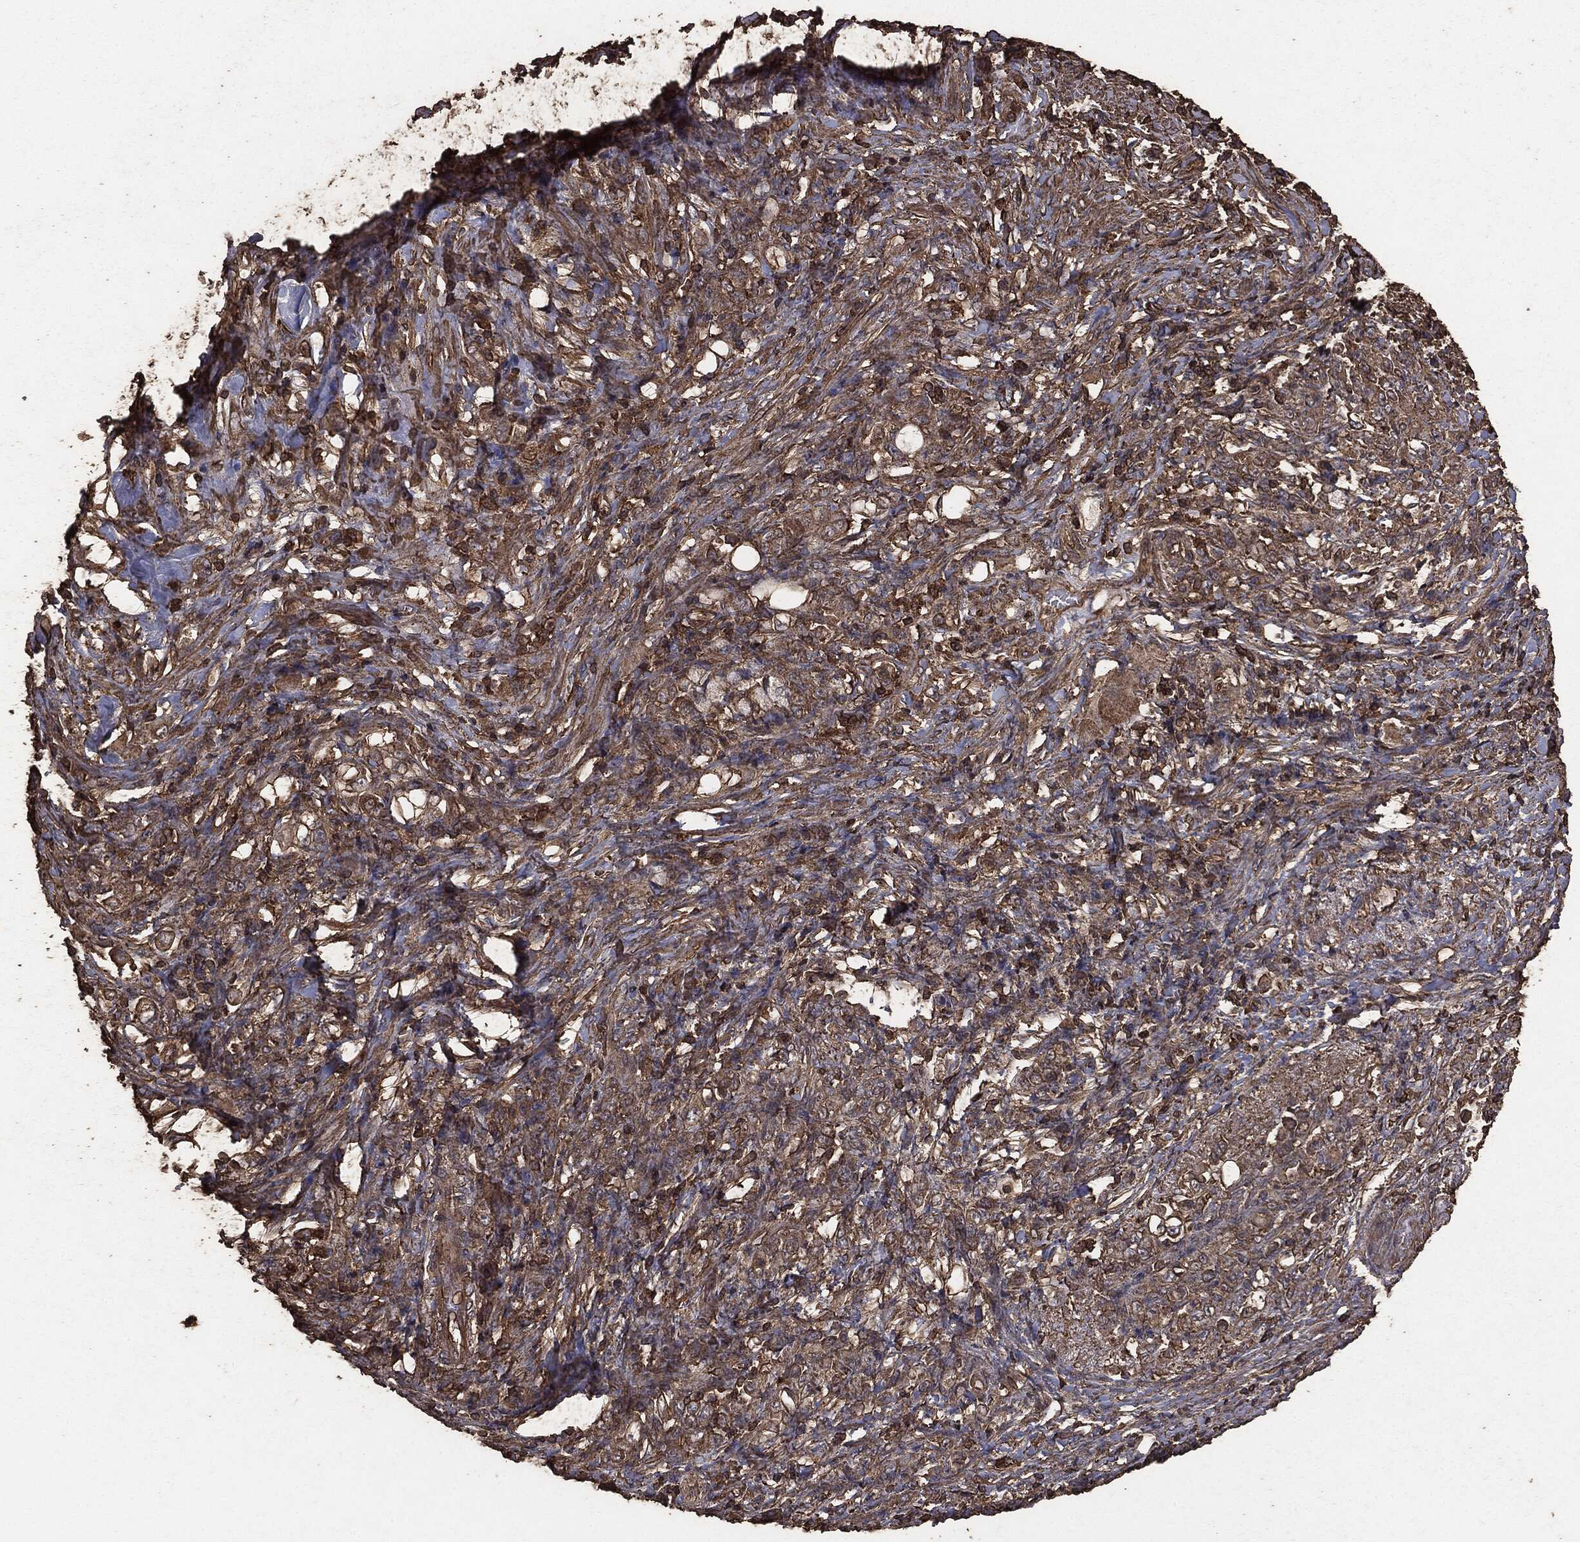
{"staining": {"intensity": "moderate", "quantity": ">75%", "location": "cytoplasmic/membranous"}, "tissue": "stomach cancer", "cell_type": "Tumor cells", "image_type": "cancer", "snomed": [{"axis": "morphology", "description": "Normal tissue, NOS"}, {"axis": "morphology", "description": "Adenocarcinoma, NOS"}, {"axis": "topography", "description": "Stomach"}], "caption": "Protein staining demonstrates moderate cytoplasmic/membranous staining in approximately >75% of tumor cells in stomach cancer.", "gene": "MTOR", "patient": {"sex": "female", "age": 79}}